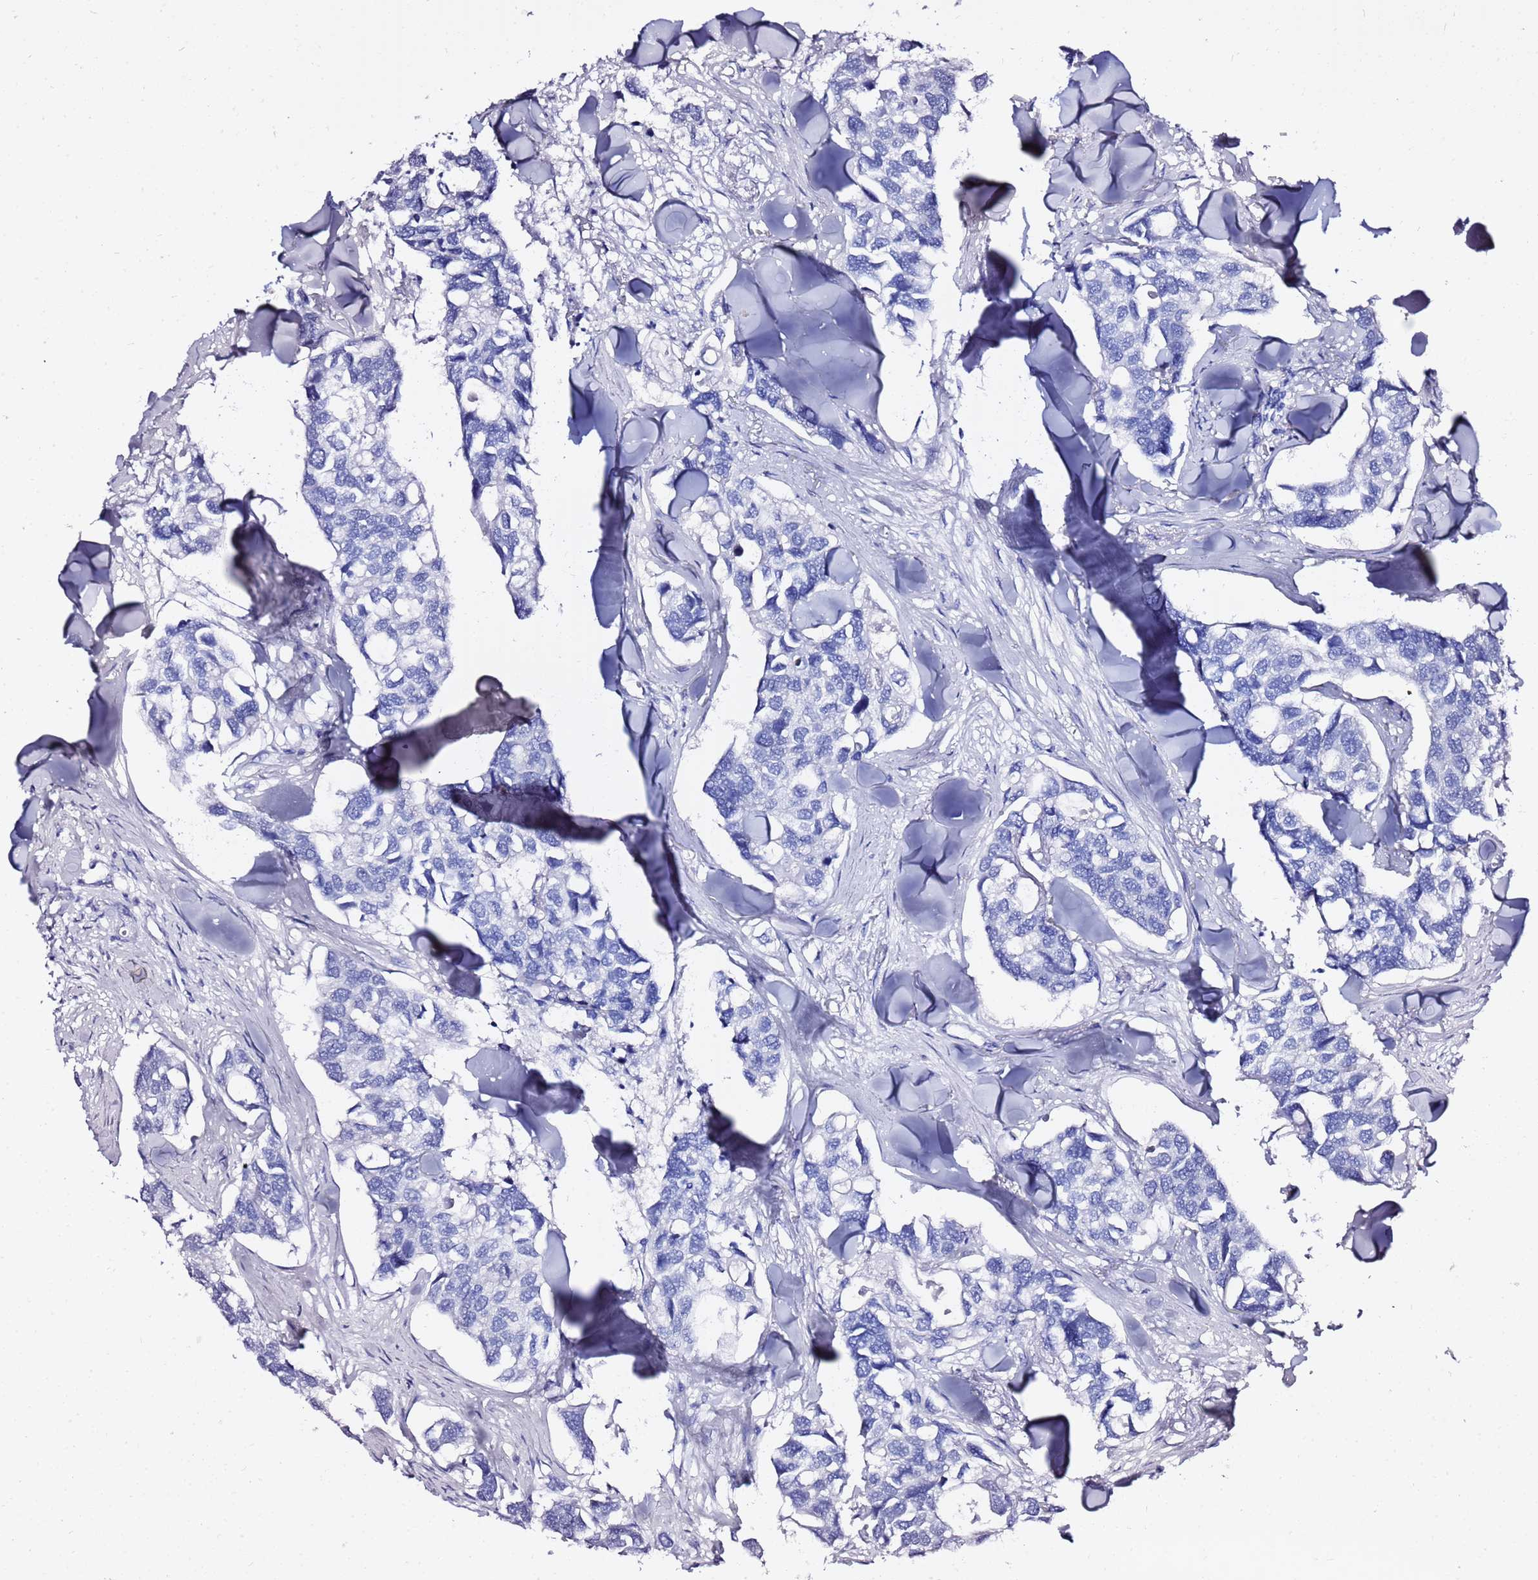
{"staining": {"intensity": "negative", "quantity": "none", "location": "none"}, "tissue": "breast cancer", "cell_type": "Tumor cells", "image_type": "cancer", "snomed": [{"axis": "morphology", "description": "Duct carcinoma"}, {"axis": "topography", "description": "Breast"}], "caption": "Immunohistochemical staining of human breast infiltrating ductal carcinoma demonstrates no significant staining in tumor cells. Nuclei are stained in blue.", "gene": "LIPF", "patient": {"sex": "female", "age": 83}}